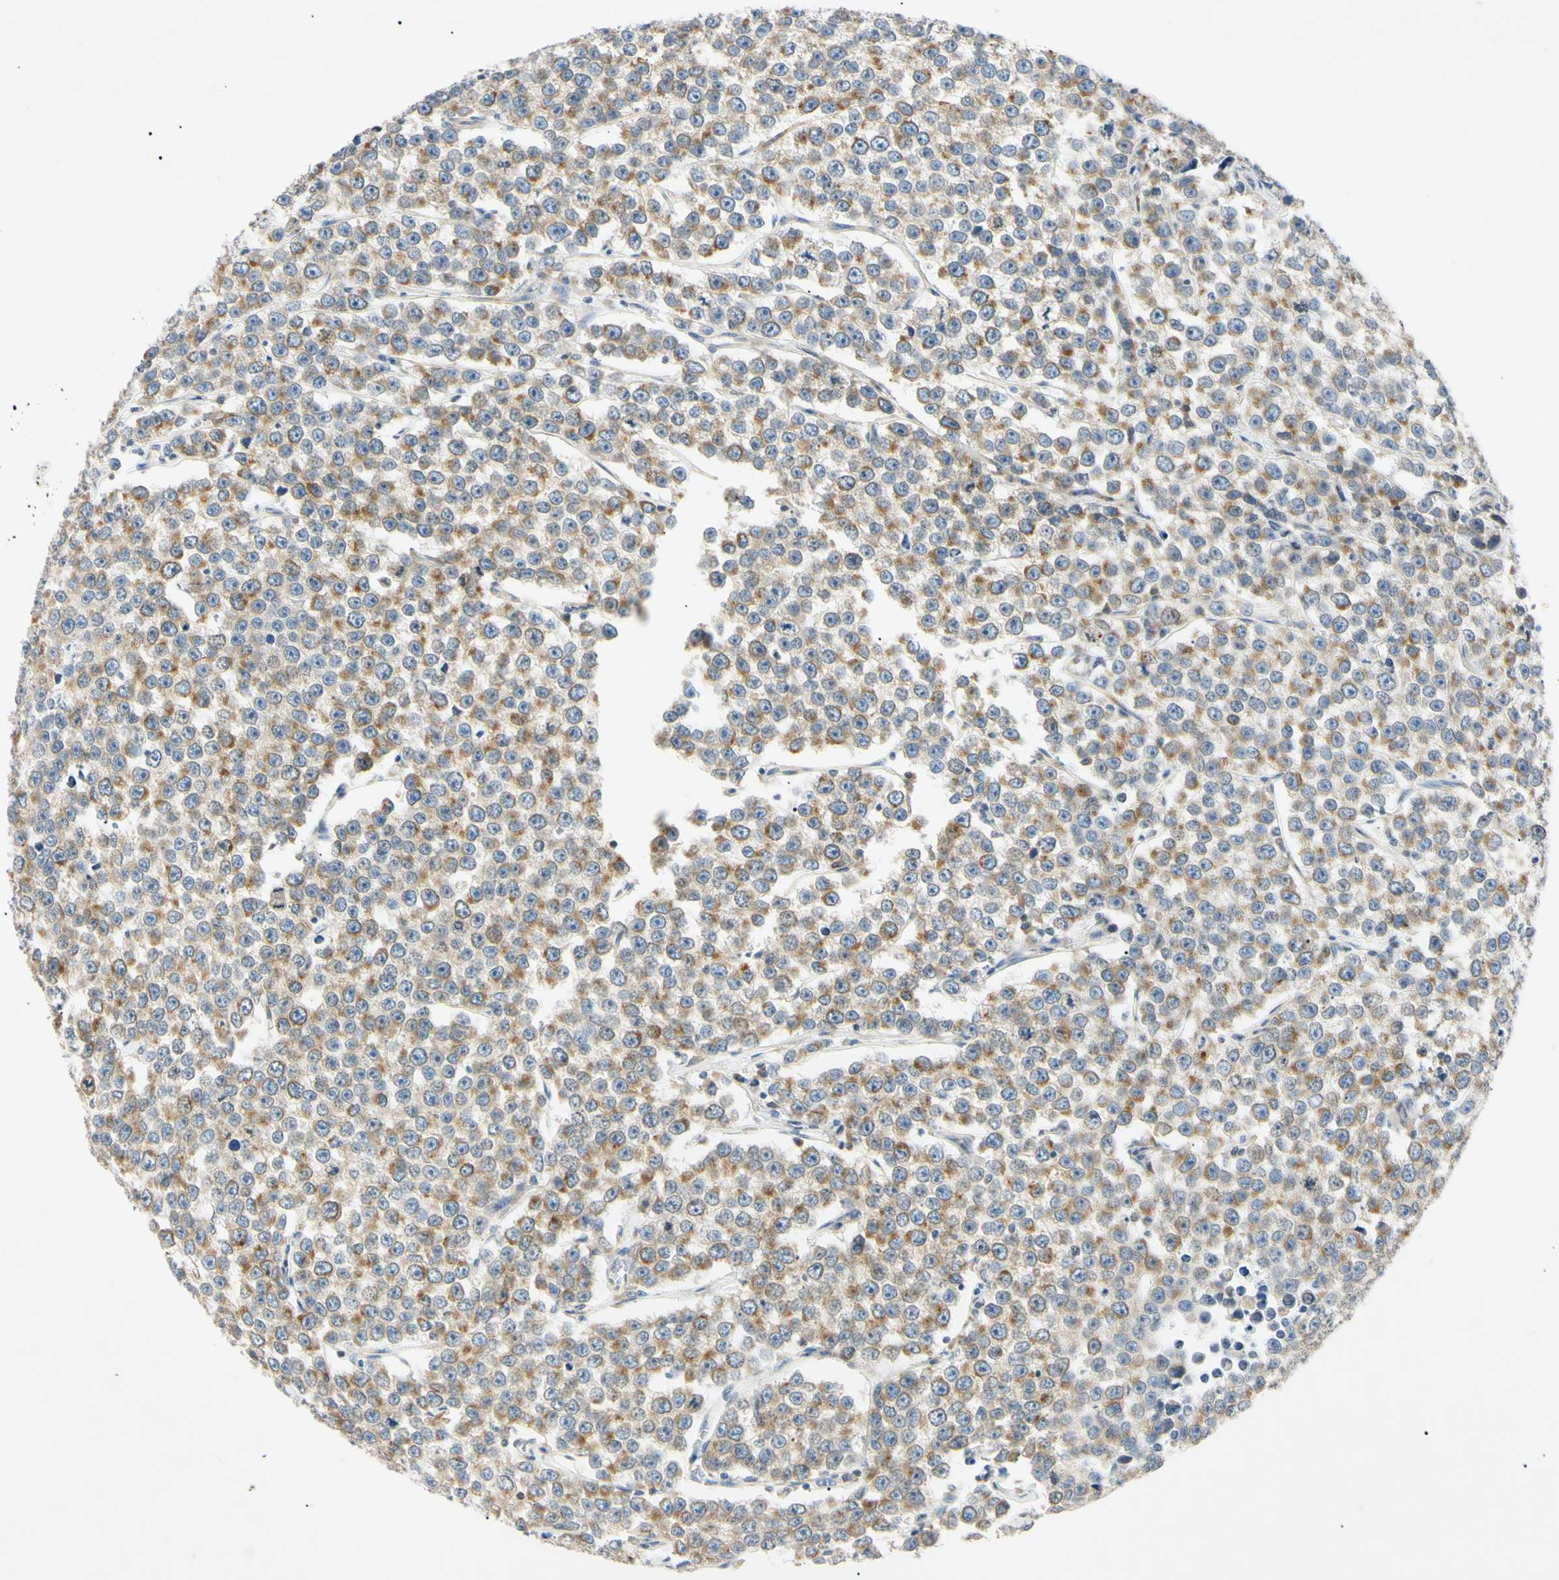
{"staining": {"intensity": "moderate", "quantity": ">75%", "location": "cytoplasmic/membranous"}, "tissue": "testis cancer", "cell_type": "Tumor cells", "image_type": "cancer", "snomed": [{"axis": "morphology", "description": "Seminoma, NOS"}, {"axis": "morphology", "description": "Carcinoma, Embryonal, NOS"}, {"axis": "topography", "description": "Testis"}], "caption": "Immunohistochemistry (IHC) of human testis cancer demonstrates medium levels of moderate cytoplasmic/membranous expression in about >75% of tumor cells.", "gene": "DNAJB12", "patient": {"sex": "male", "age": 52}}